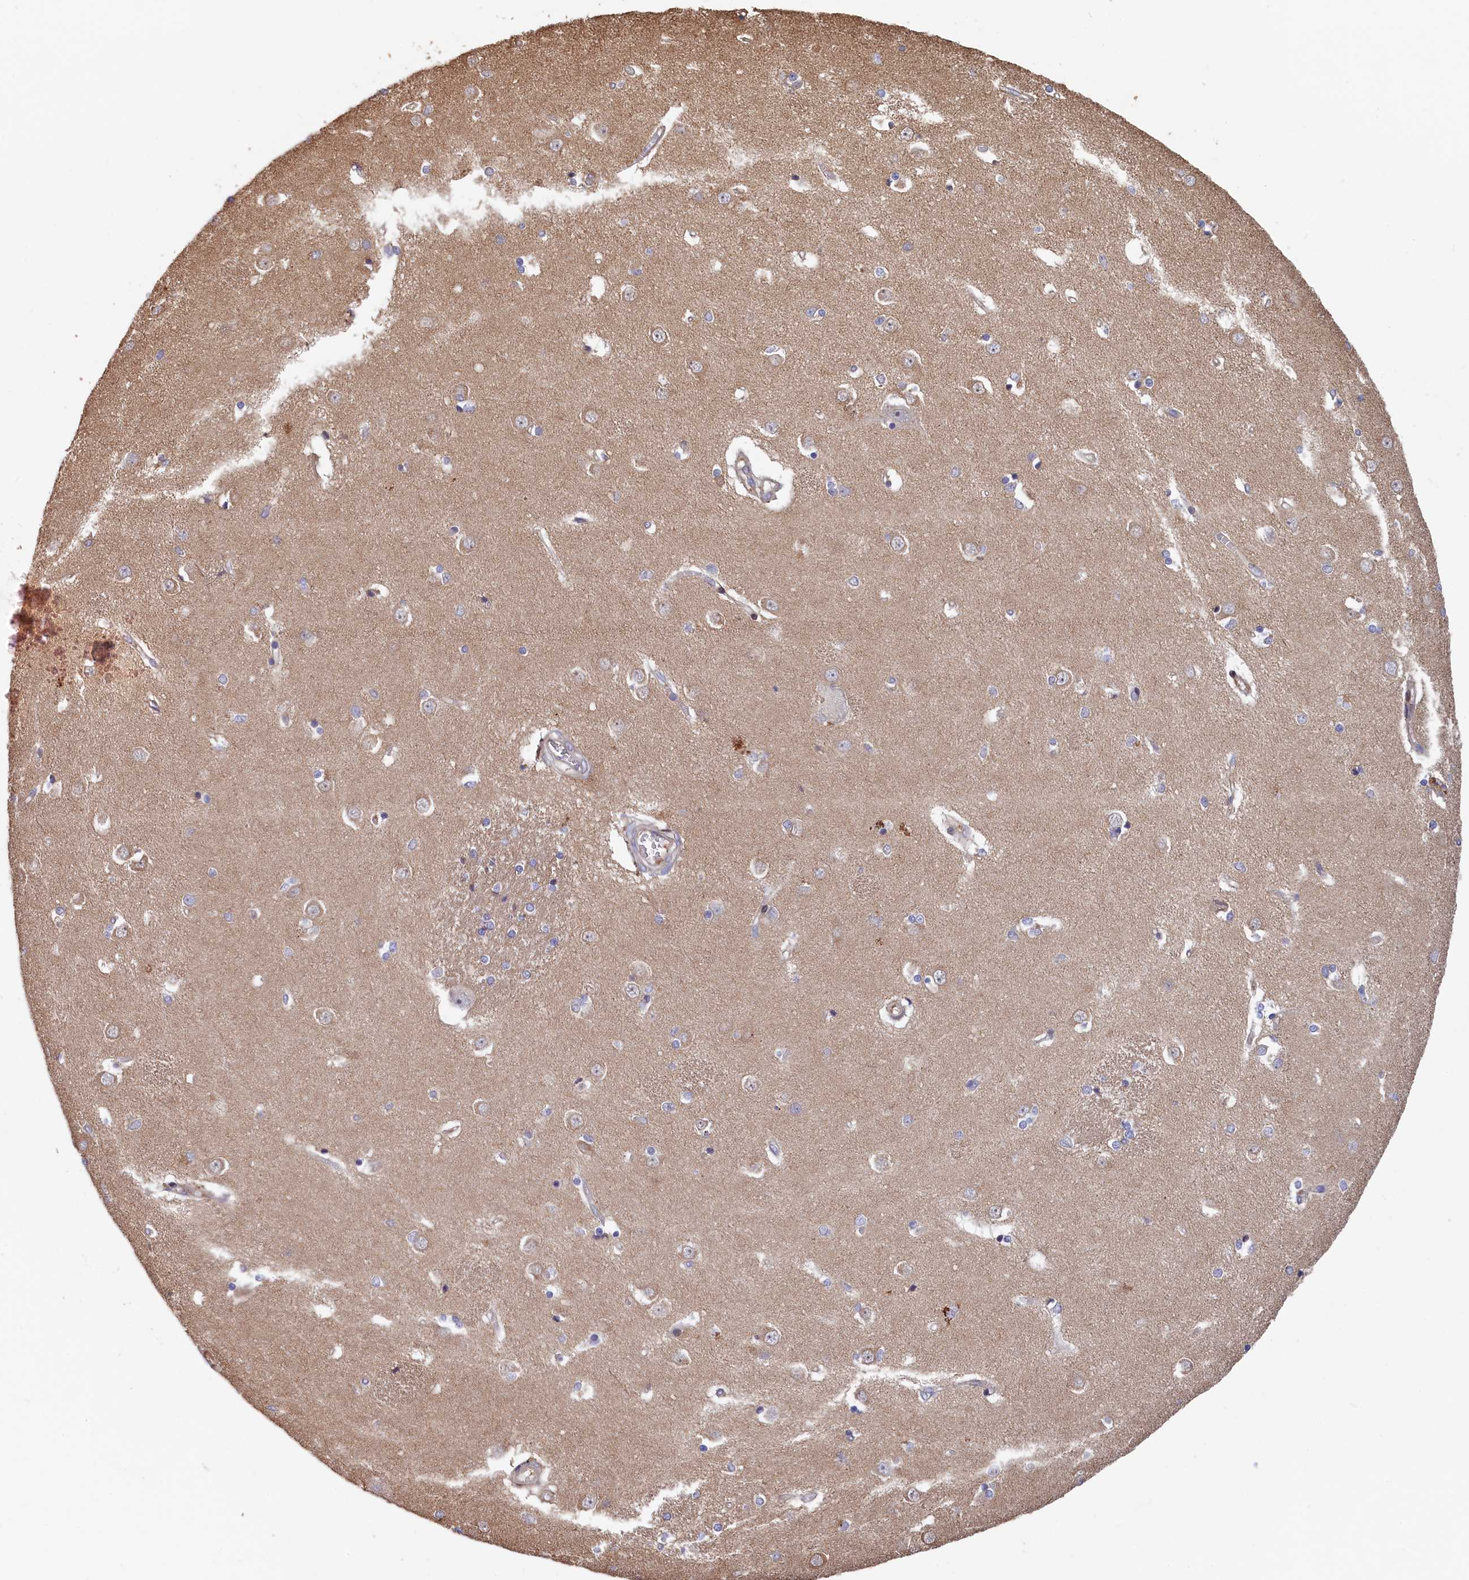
{"staining": {"intensity": "weak", "quantity": "<25%", "location": "cytoplasmic/membranous"}, "tissue": "caudate", "cell_type": "Glial cells", "image_type": "normal", "snomed": [{"axis": "morphology", "description": "Normal tissue, NOS"}, {"axis": "topography", "description": "Lateral ventricle wall"}], "caption": "DAB (3,3'-diaminobenzidine) immunohistochemical staining of benign caudate reveals no significant expression in glial cells. (Stains: DAB (3,3'-diaminobenzidine) immunohistochemistry with hematoxylin counter stain, Microscopy: brightfield microscopy at high magnification).", "gene": "GREB1L", "patient": {"sex": "male", "age": 37}}